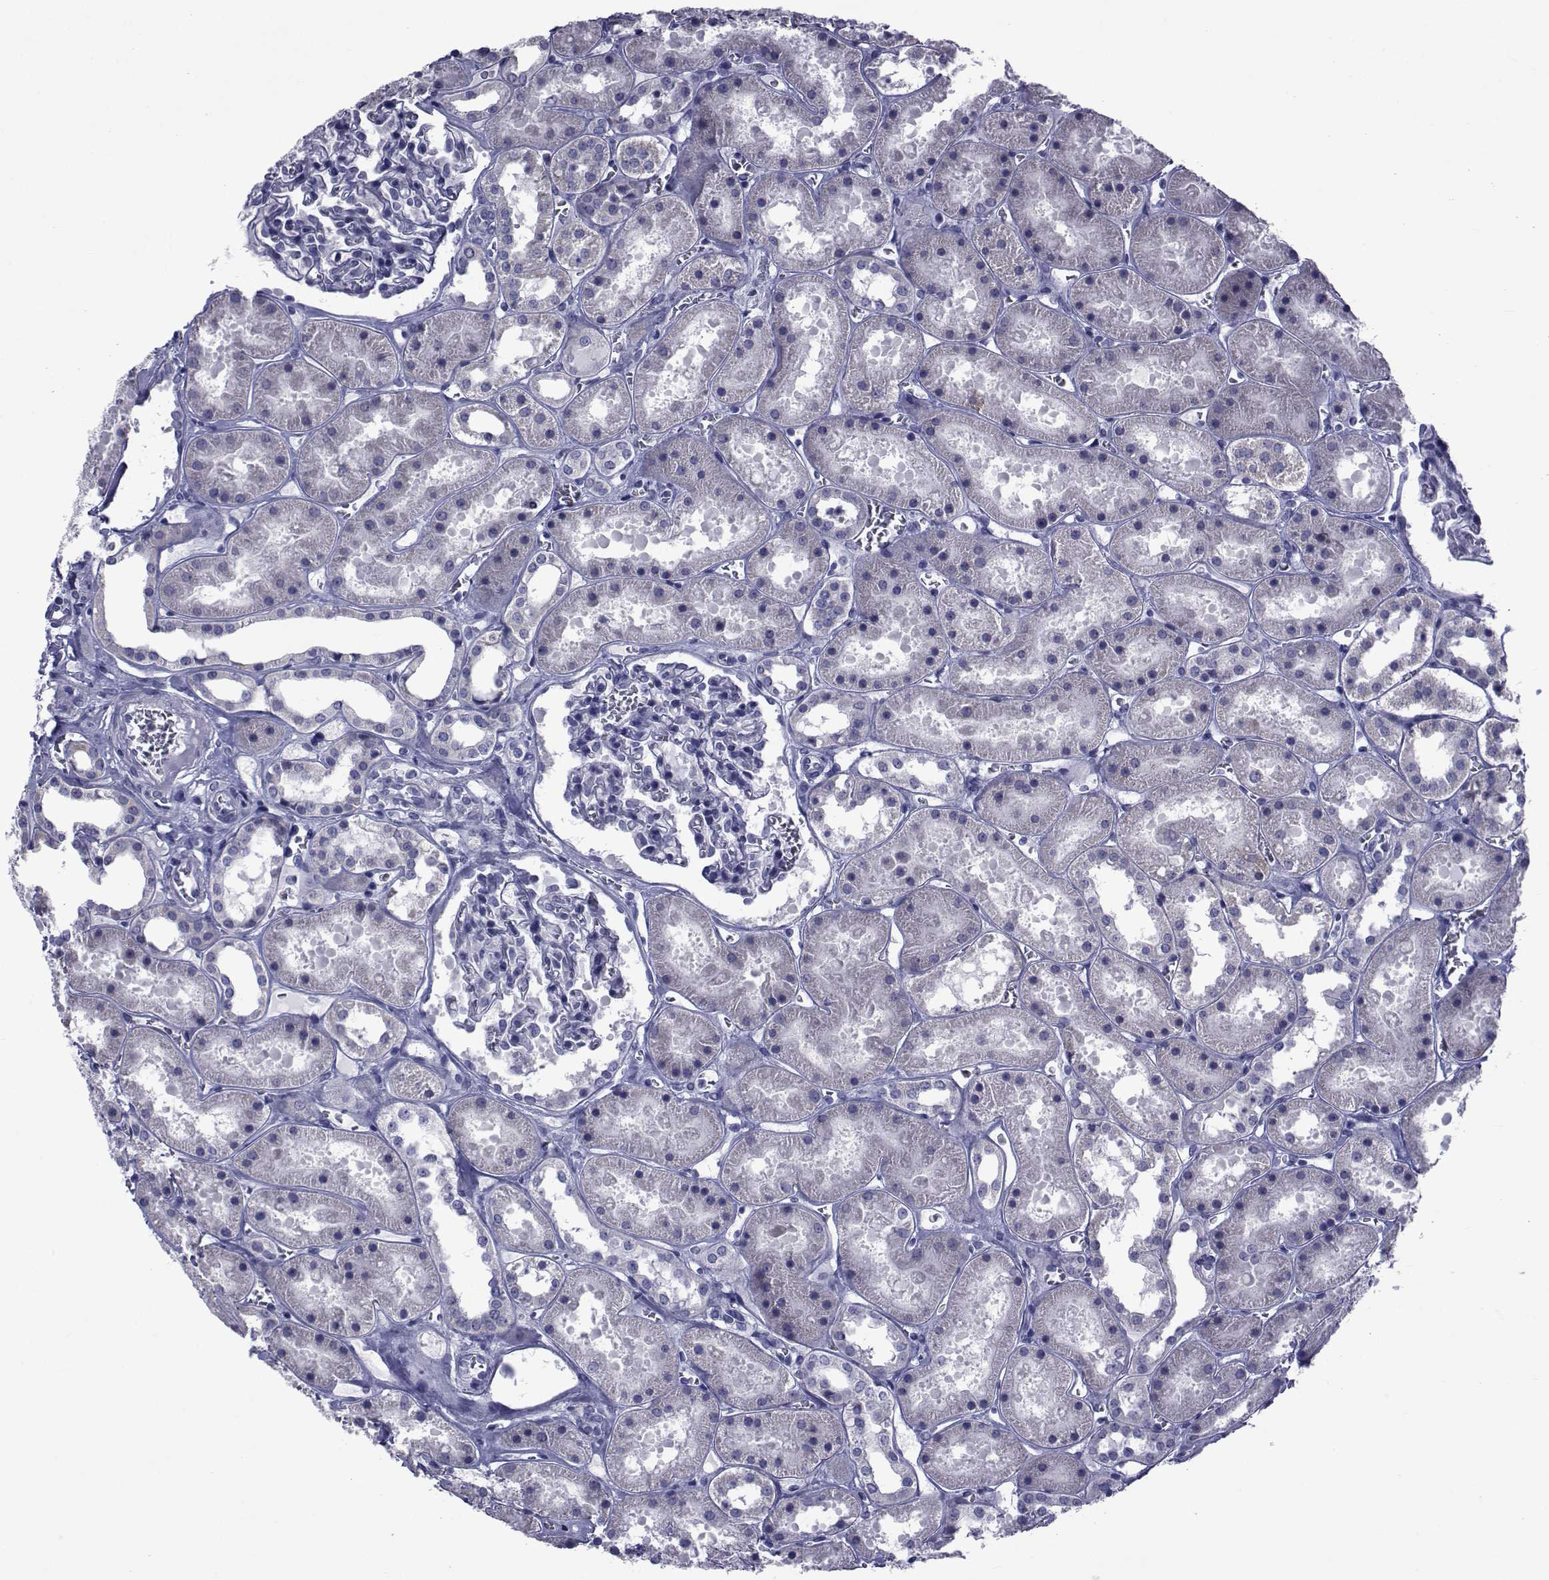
{"staining": {"intensity": "negative", "quantity": "none", "location": "none"}, "tissue": "kidney", "cell_type": "Cells in glomeruli", "image_type": "normal", "snomed": [{"axis": "morphology", "description": "Normal tissue, NOS"}, {"axis": "topography", "description": "Kidney"}], "caption": "Immunohistochemical staining of unremarkable human kidney exhibits no significant expression in cells in glomeruli. (Stains: DAB (3,3'-diaminobenzidine) IHC with hematoxylin counter stain, Microscopy: brightfield microscopy at high magnification).", "gene": "GKAP1", "patient": {"sex": "female", "age": 41}}